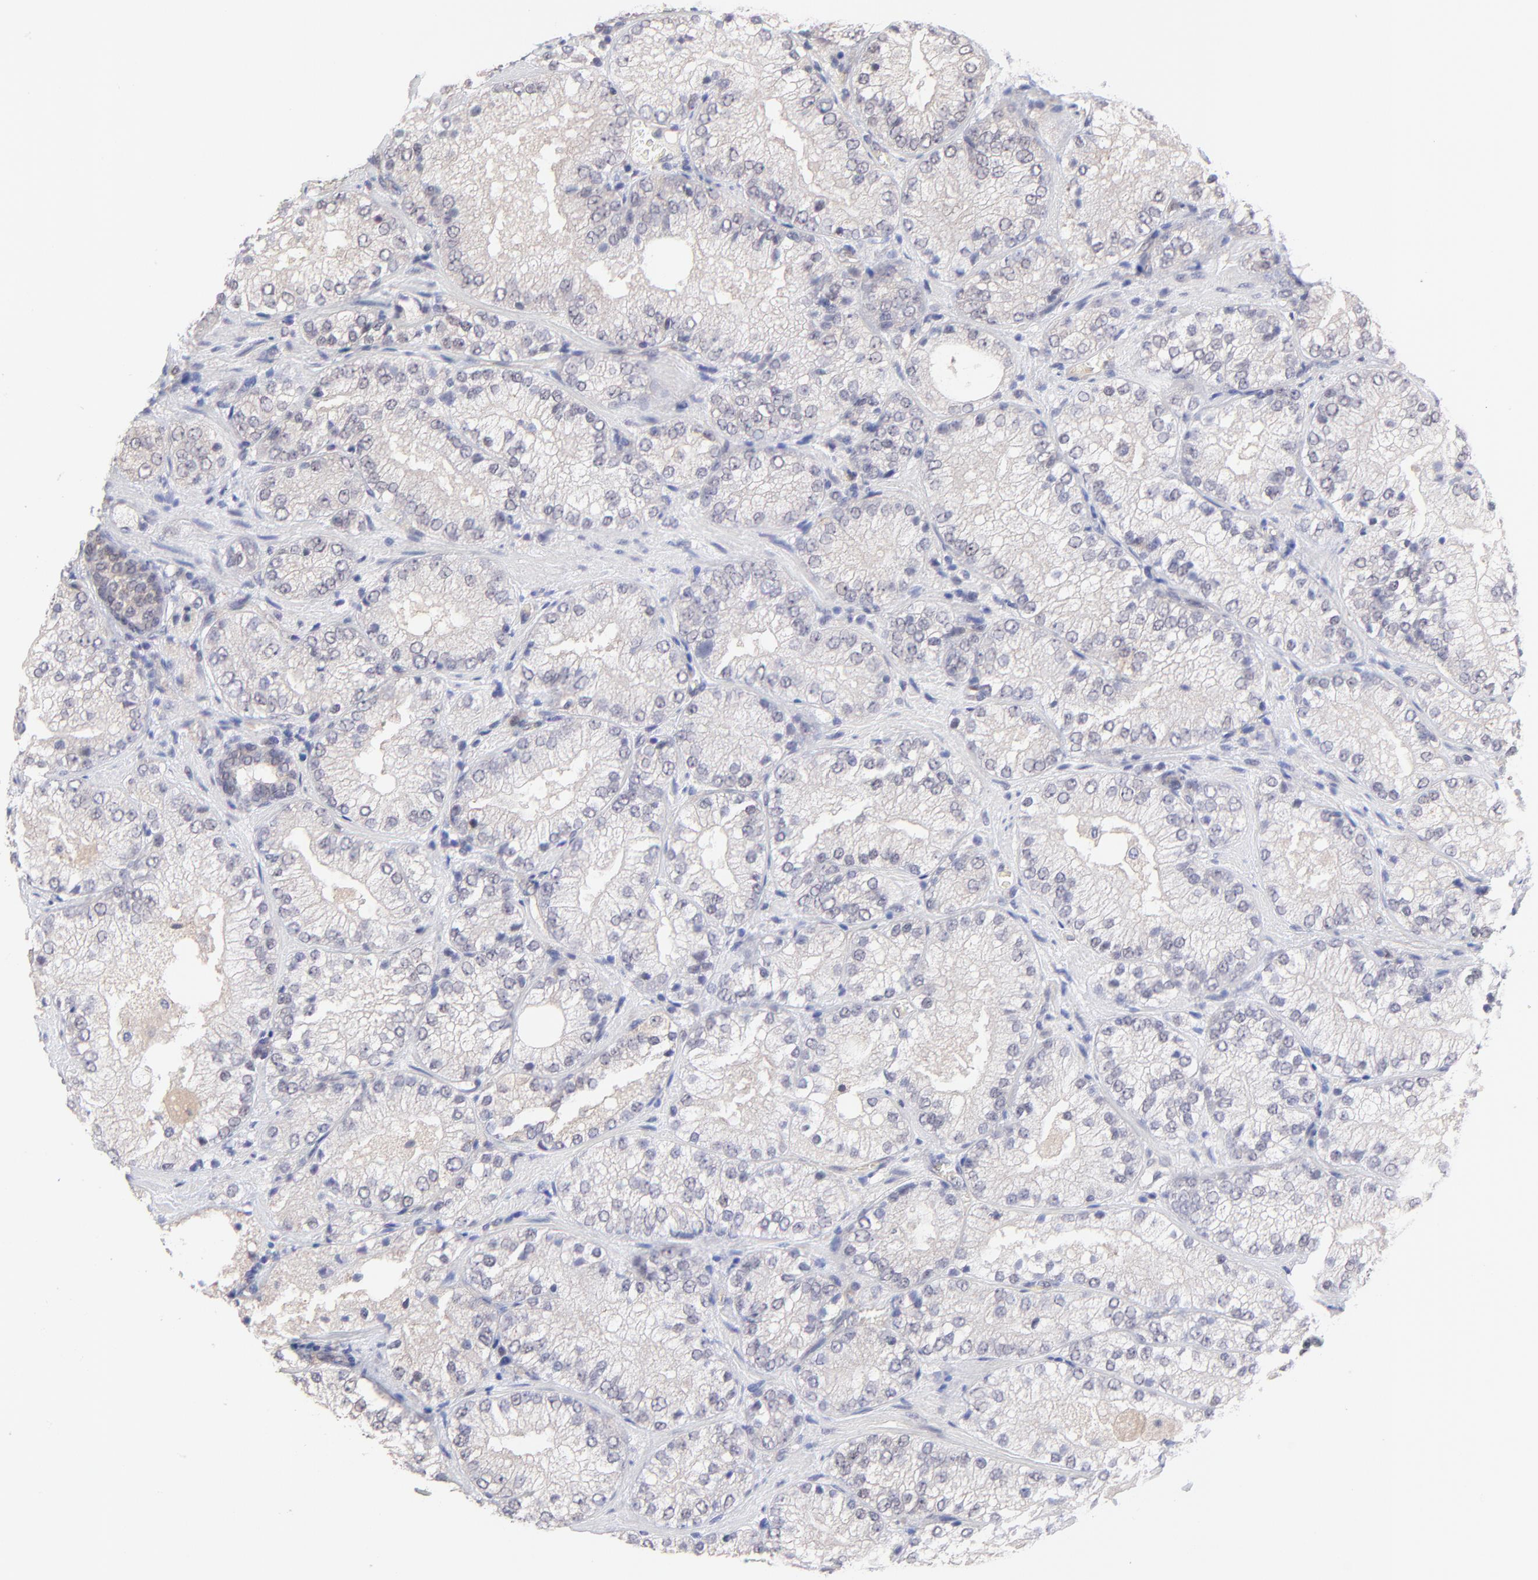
{"staining": {"intensity": "negative", "quantity": "none", "location": "none"}, "tissue": "prostate cancer", "cell_type": "Tumor cells", "image_type": "cancer", "snomed": [{"axis": "morphology", "description": "Adenocarcinoma, Low grade"}, {"axis": "topography", "description": "Prostate"}], "caption": "A micrograph of human prostate cancer is negative for staining in tumor cells. (Stains: DAB immunohistochemistry with hematoxylin counter stain, Microscopy: brightfield microscopy at high magnification).", "gene": "ZNF747", "patient": {"sex": "male", "age": 60}}